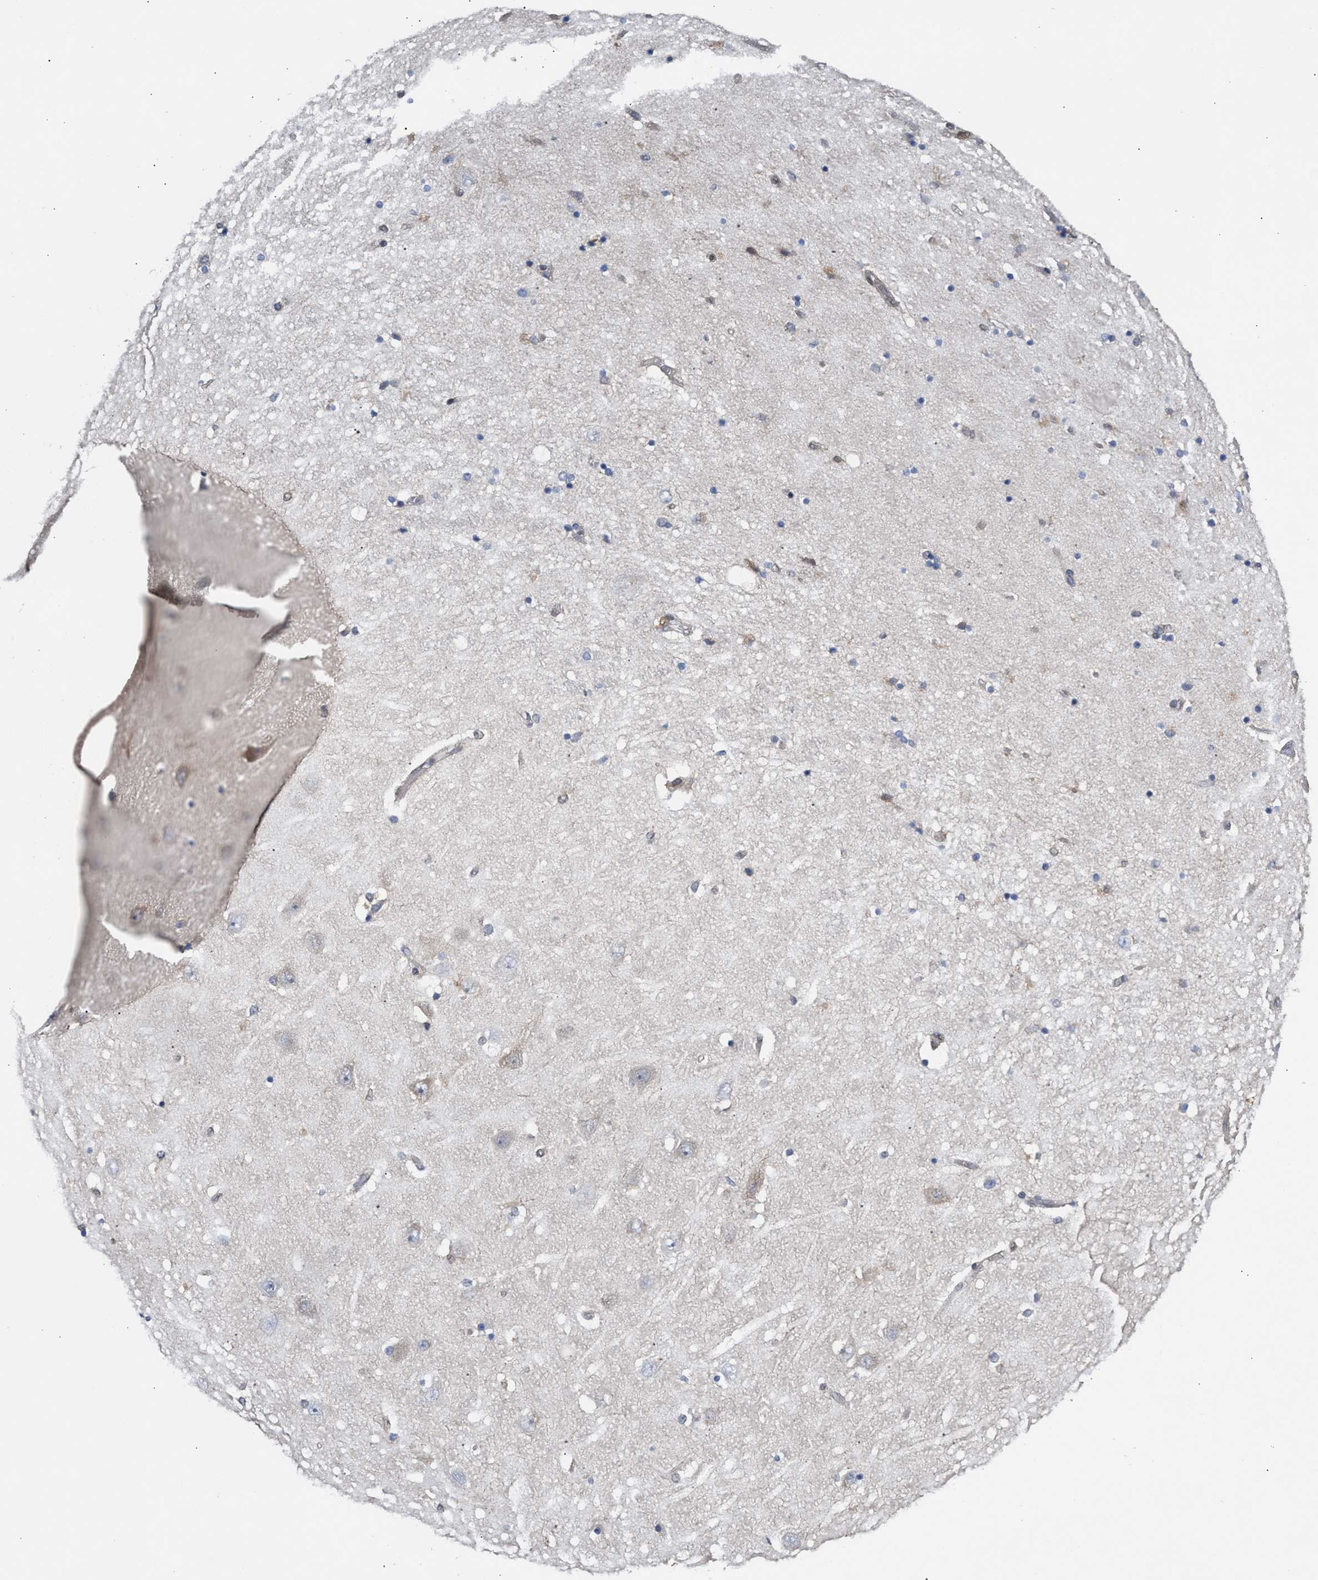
{"staining": {"intensity": "negative", "quantity": "none", "location": "none"}, "tissue": "hippocampus", "cell_type": "Glial cells", "image_type": "normal", "snomed": [{"axis": "morphology", "description": "Normal tissue, NOS"}, {"axis": "topography", "description": "Hippocampus"}], "caption": "A high-resolution image shows IHC staining of normal hippocampus, which shows no significant expression in glial cells.", "gene": "TP53I3", "patient": {"sex": "female", "age": 54}}